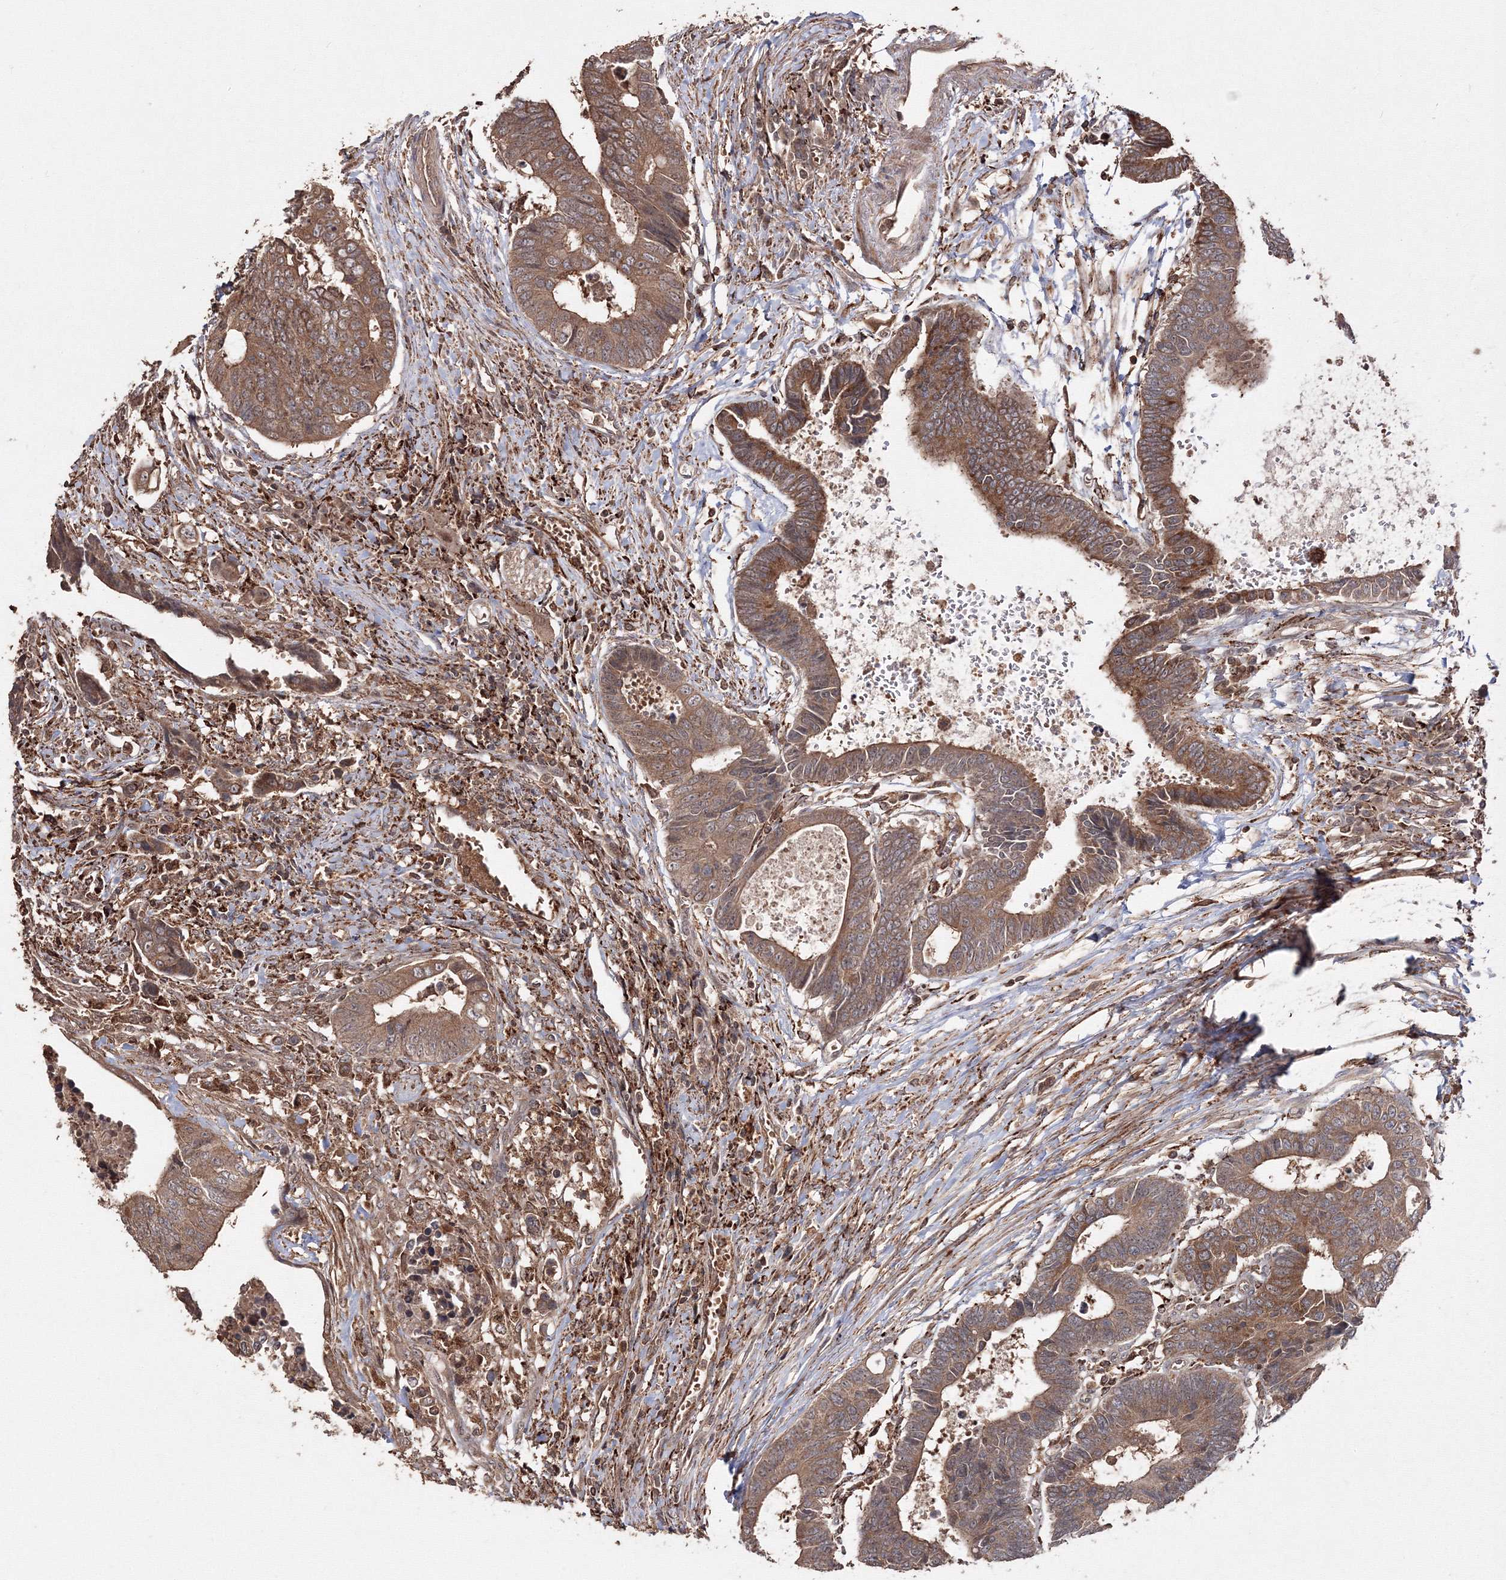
{"staining": {"intensity": "moderate", "quantity": ">75%", "location": "cytoplasmic/membranous"}, "tissue": "colorectal cancer", "cell_type": "Tumor cells", "image_type": "cancer", "snomed": [{"axis": "morphology", "description": "Adenocarcinoma, NOS"}, {"axis": "topography", "description": "Rectum"}], "caption": "Colorectal adenocarcinoma stained with DAB (3,3'-diaminobenzidine) immunohistochemistry displays medium levels of moderate cytoplasmic/membranous positivity in approximately >75% of tumor cells.", "gene": "DDO", "patient": {"sex": "male", "age": 84}}